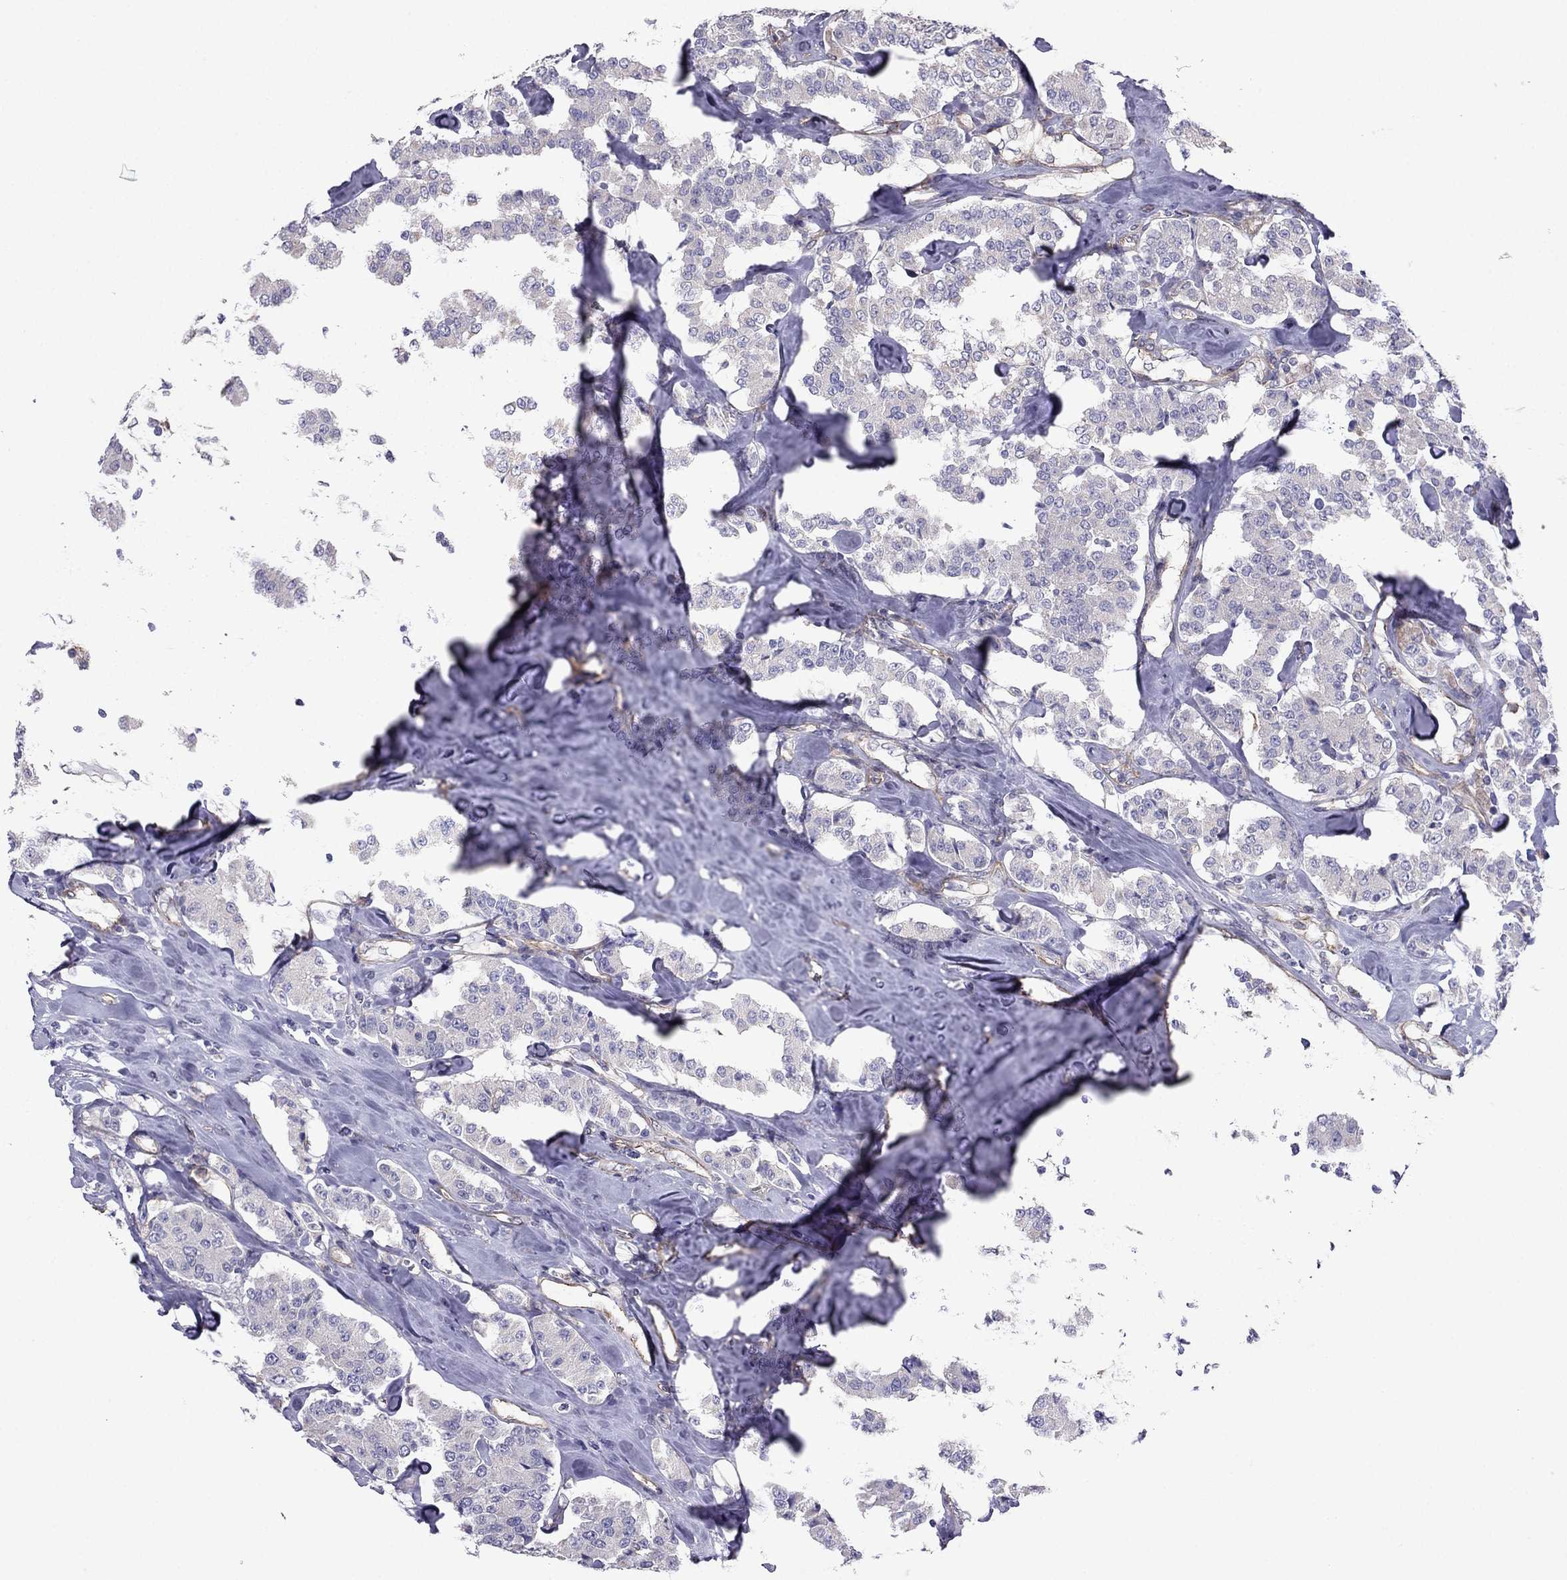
{"staining": {"intensity": "negative", "quantity": "none", "location": "none"}, "tissue": "carcinoid", "cell_type": "Tumor cells", "image_type": "cancer", "snomed": [{"axis": "morphology", "description": "Carcinoid, malignant, NOS"}, {"axis": "topography", "description": "Pancreas"}], "caption": "Carcinoid stained for a protein using IHC reveals no staining tumor cells.", "gene": "ENOX1", "patient": {"sex": "male", "age": 41}}